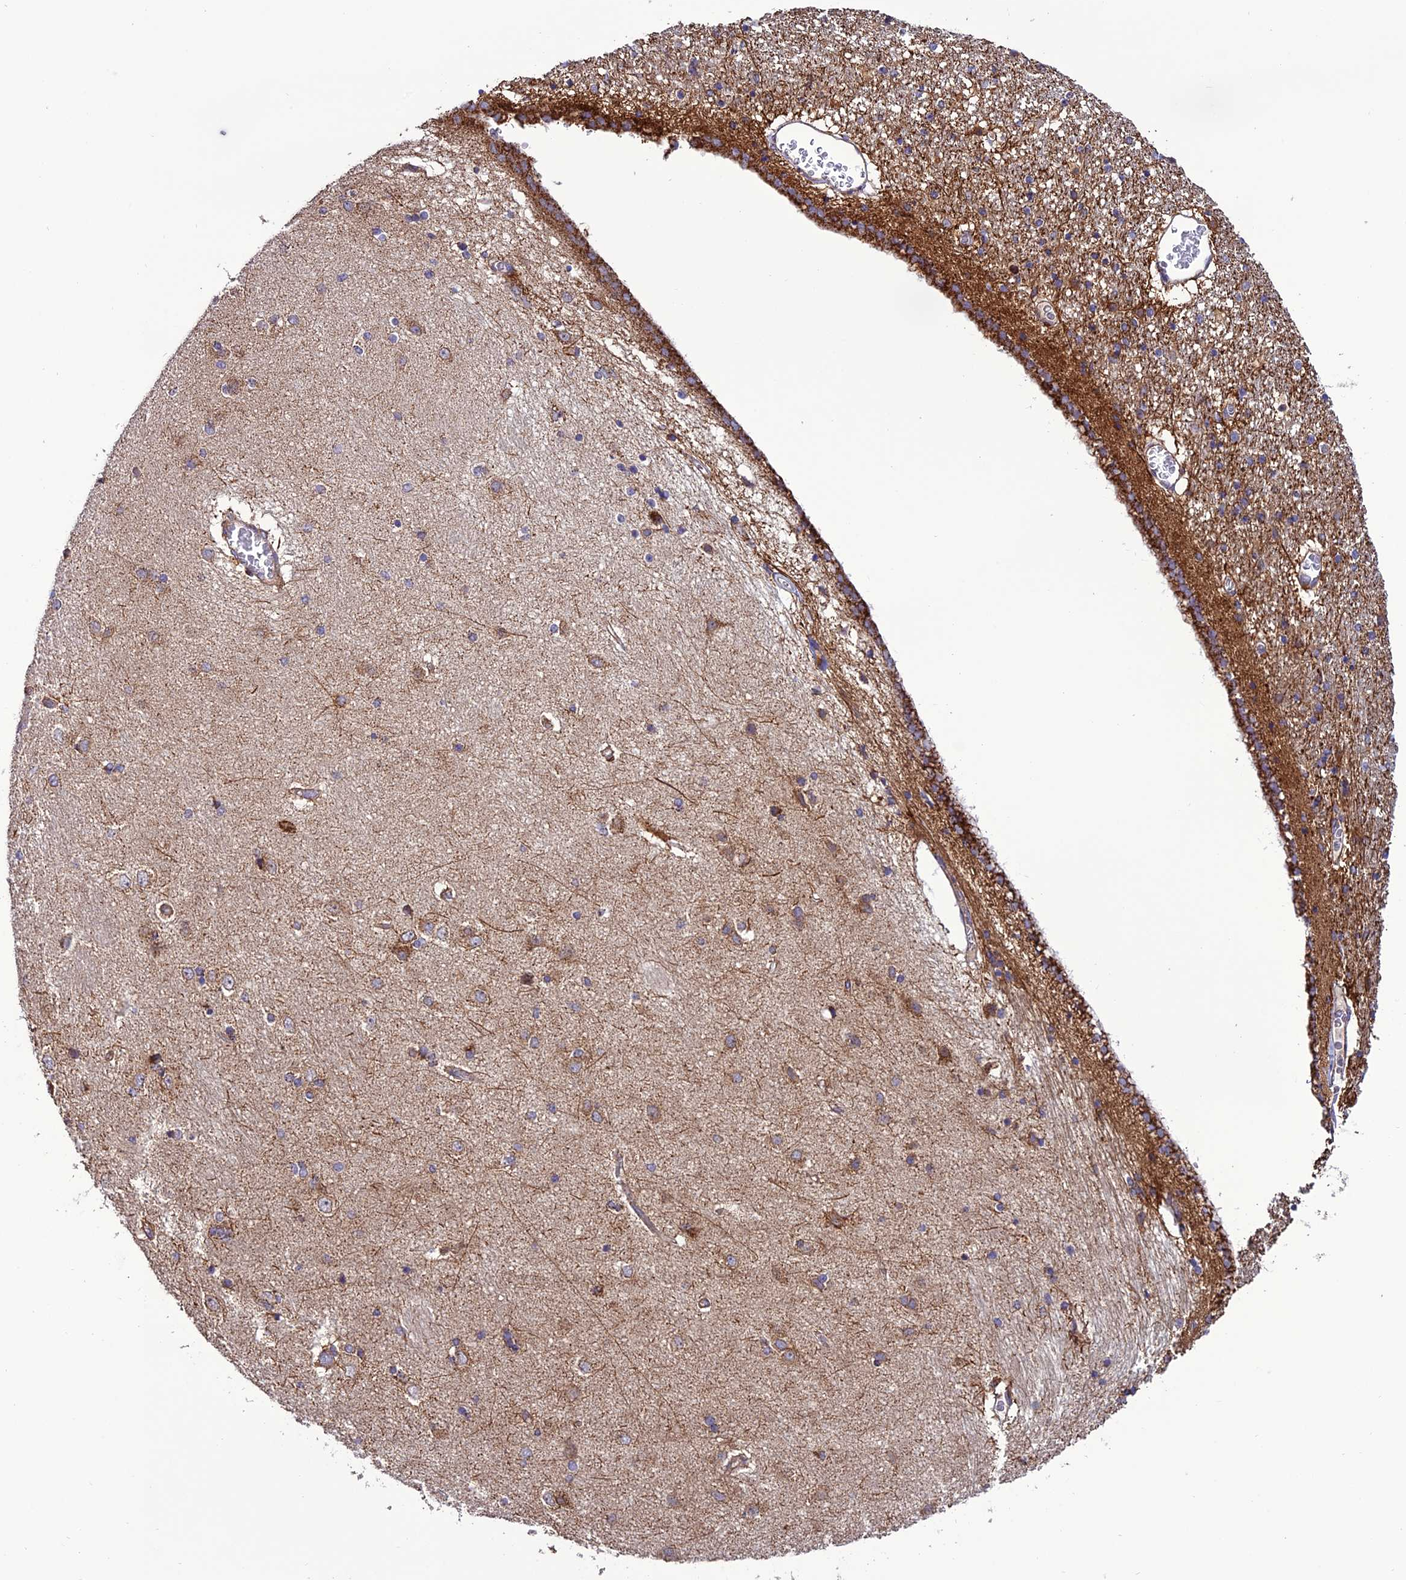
{"staining": {"intensity": "weak", "quantity": "25%-75%", "location": "cytoplasmic/membranous"}, "tissue": "hippocampus", "cell_type": "Glial cells", "image_type": "normal", "snomed": [{"axis": "morphology", "description": "Normal tissue, NOS"}, {"axis": "topography", "description": "Hippocampus"}], "caption": "This micrograph shows immunohistochemistry (IHC) staining of unremarkable human hippocampus, with low weak cytoplasmic/membranous staining in approximately 25%-75% of glial cells.", "gene": "MRPS9", "patient": {"sex": "female", "age": 54}}